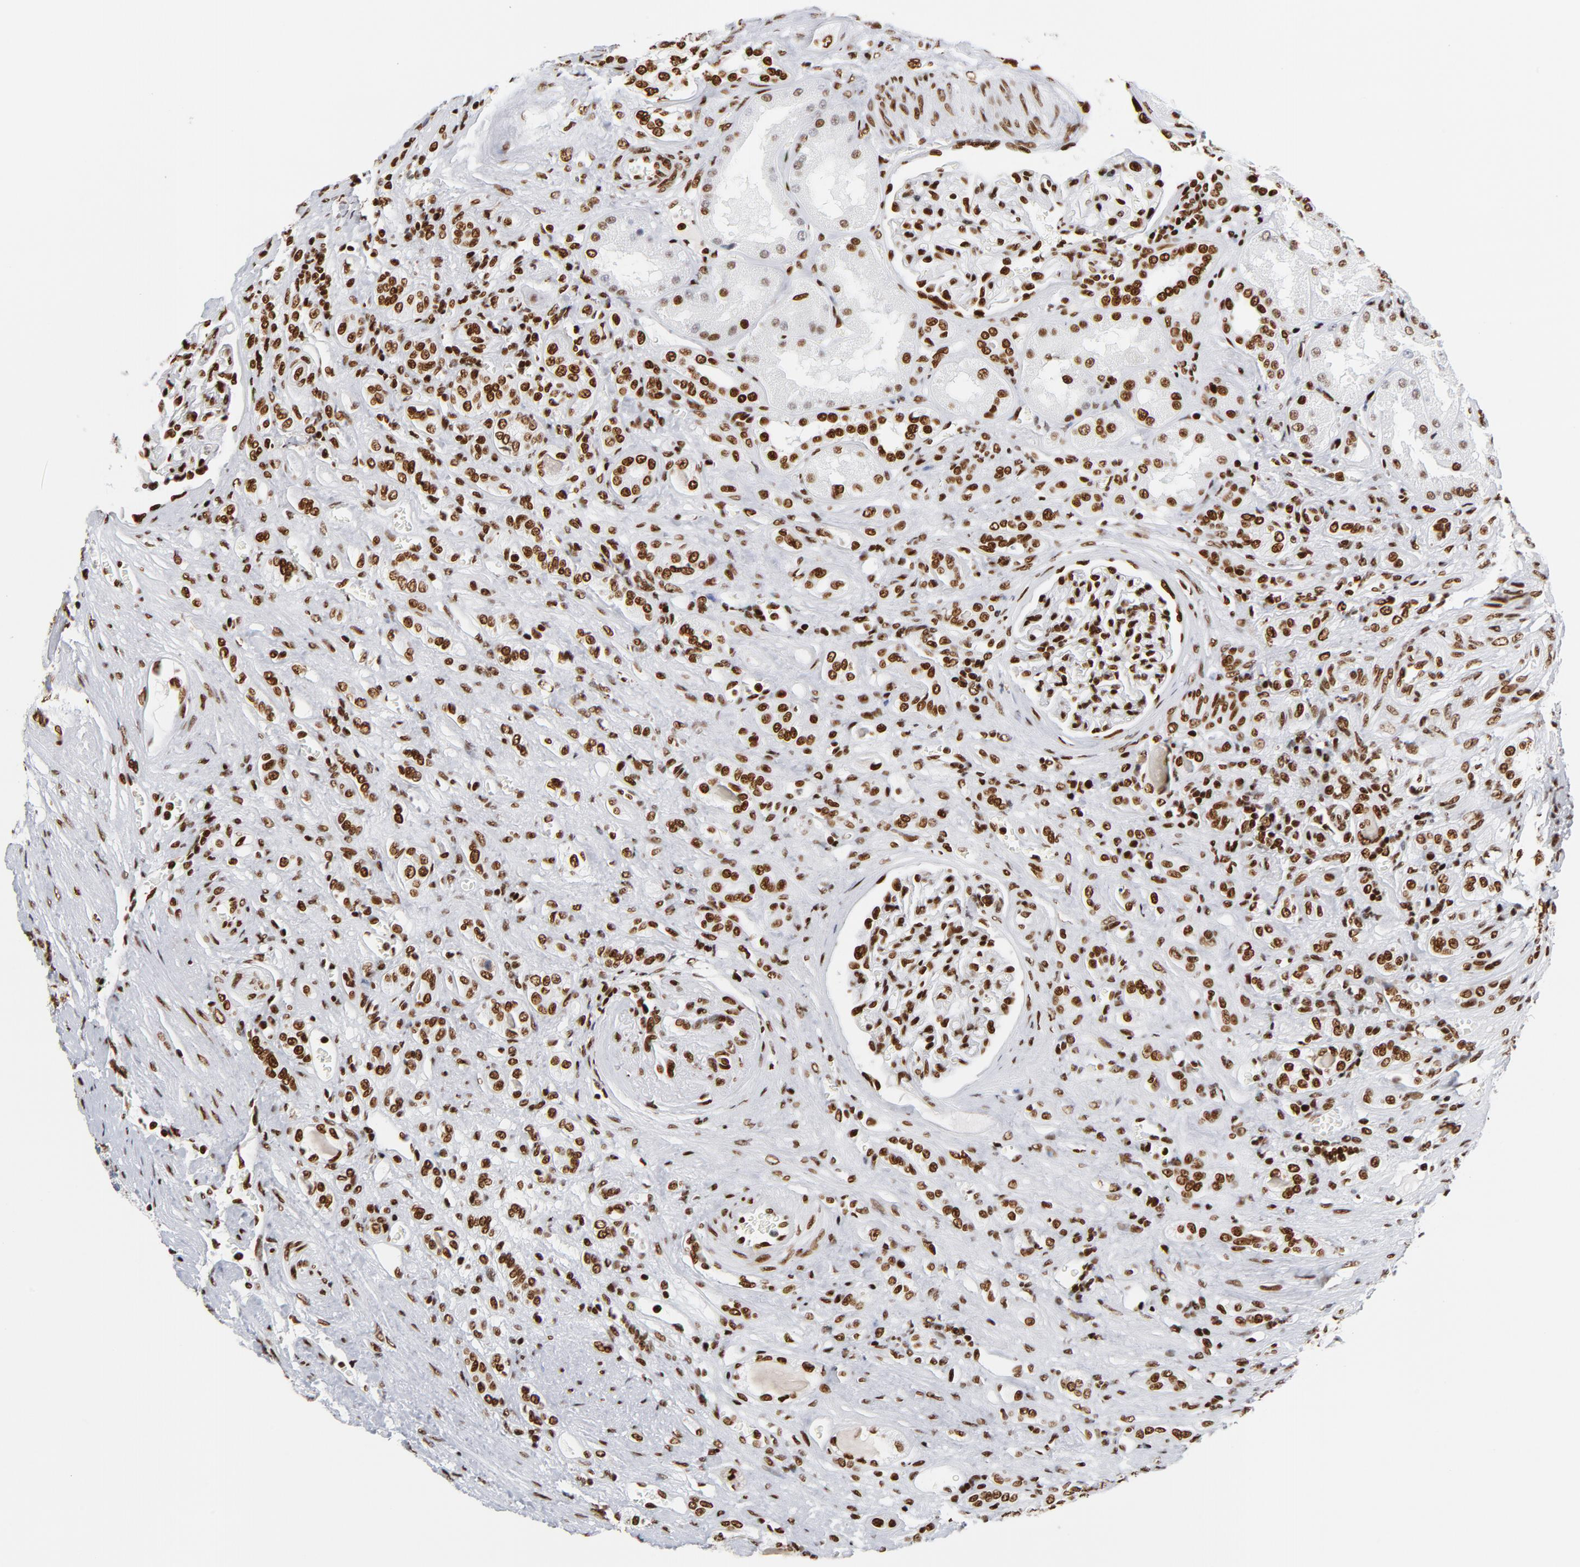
{"staining": {"intensity": "strong", "quantity": ">75%", "location": "nuclear"}, "tissue": "renal cancer", "cell_type": "Tumor cells", "image_type": "cancer", "snomed": [{"axis": "morphology", "description": "Adenocarcinoma, NOS"}, {"axis": "topography", "description": "Kidney"}], "caption": "Tumor cells show strong nuclear expression in about >75% of cells in adenocarcinoma (renal).", "gene": "XRCC5", "patient": {"sex": "male", "age": 46}}